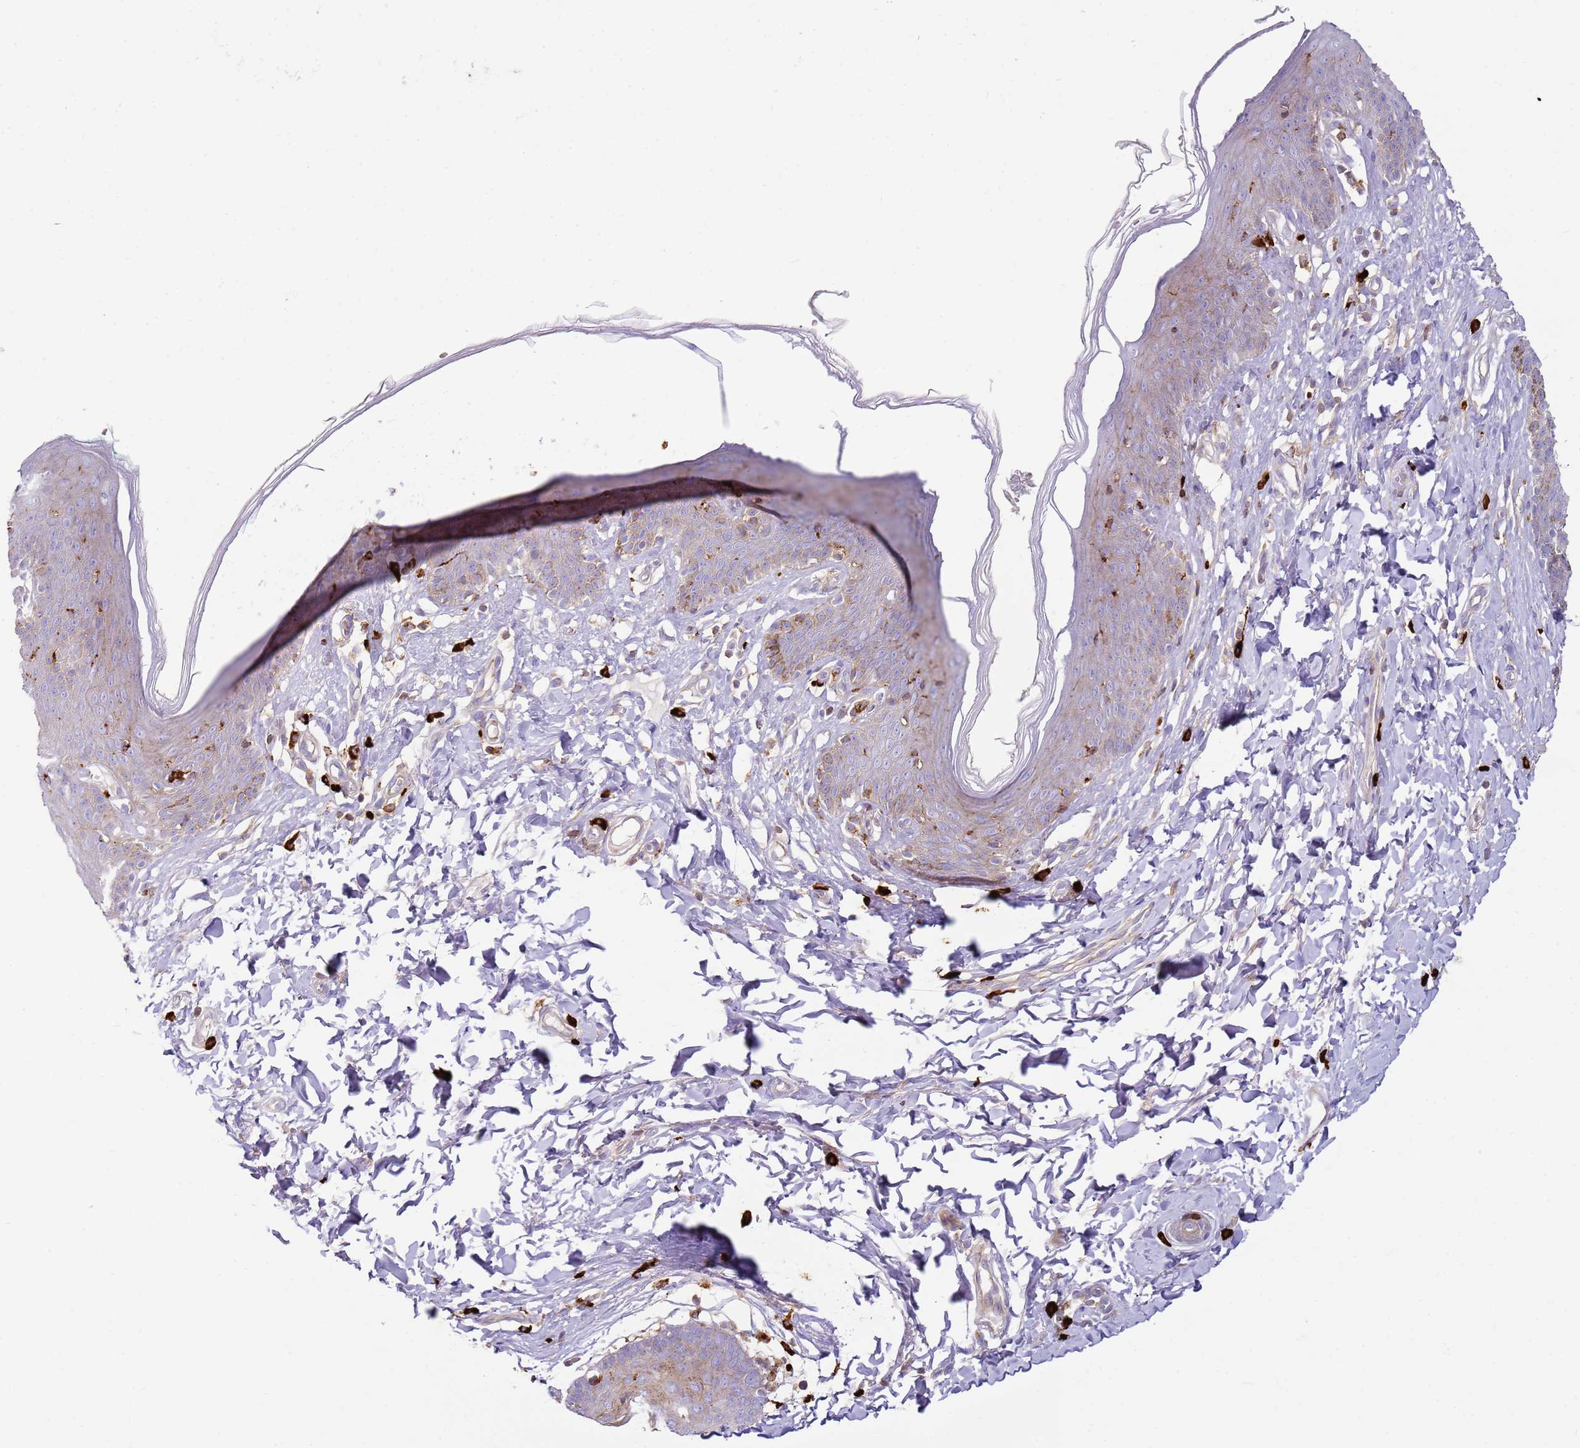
{"staining": {"intensity": "weak", "quantity": "<25%", "location": "cytoplasmic/membranous"}, "tissue": "skin", "cell_type": "Epidermal cells", "image_type": "normal", "snomed": [{"axis": "morphology", "description": "Normal tissue, NOS"}, {"axis": "topography", "description": "Vulva"}], "caption": "DAB immunohistochemical staining of unremarkable human skin demonstrates no significant expression in epidermal cells. (DAB immunohistochemistry (IHC) visualized using brightfield microscopy, high magnification).", "gene": "FPR1", "patient": {"sex": "female", "age": 66}}